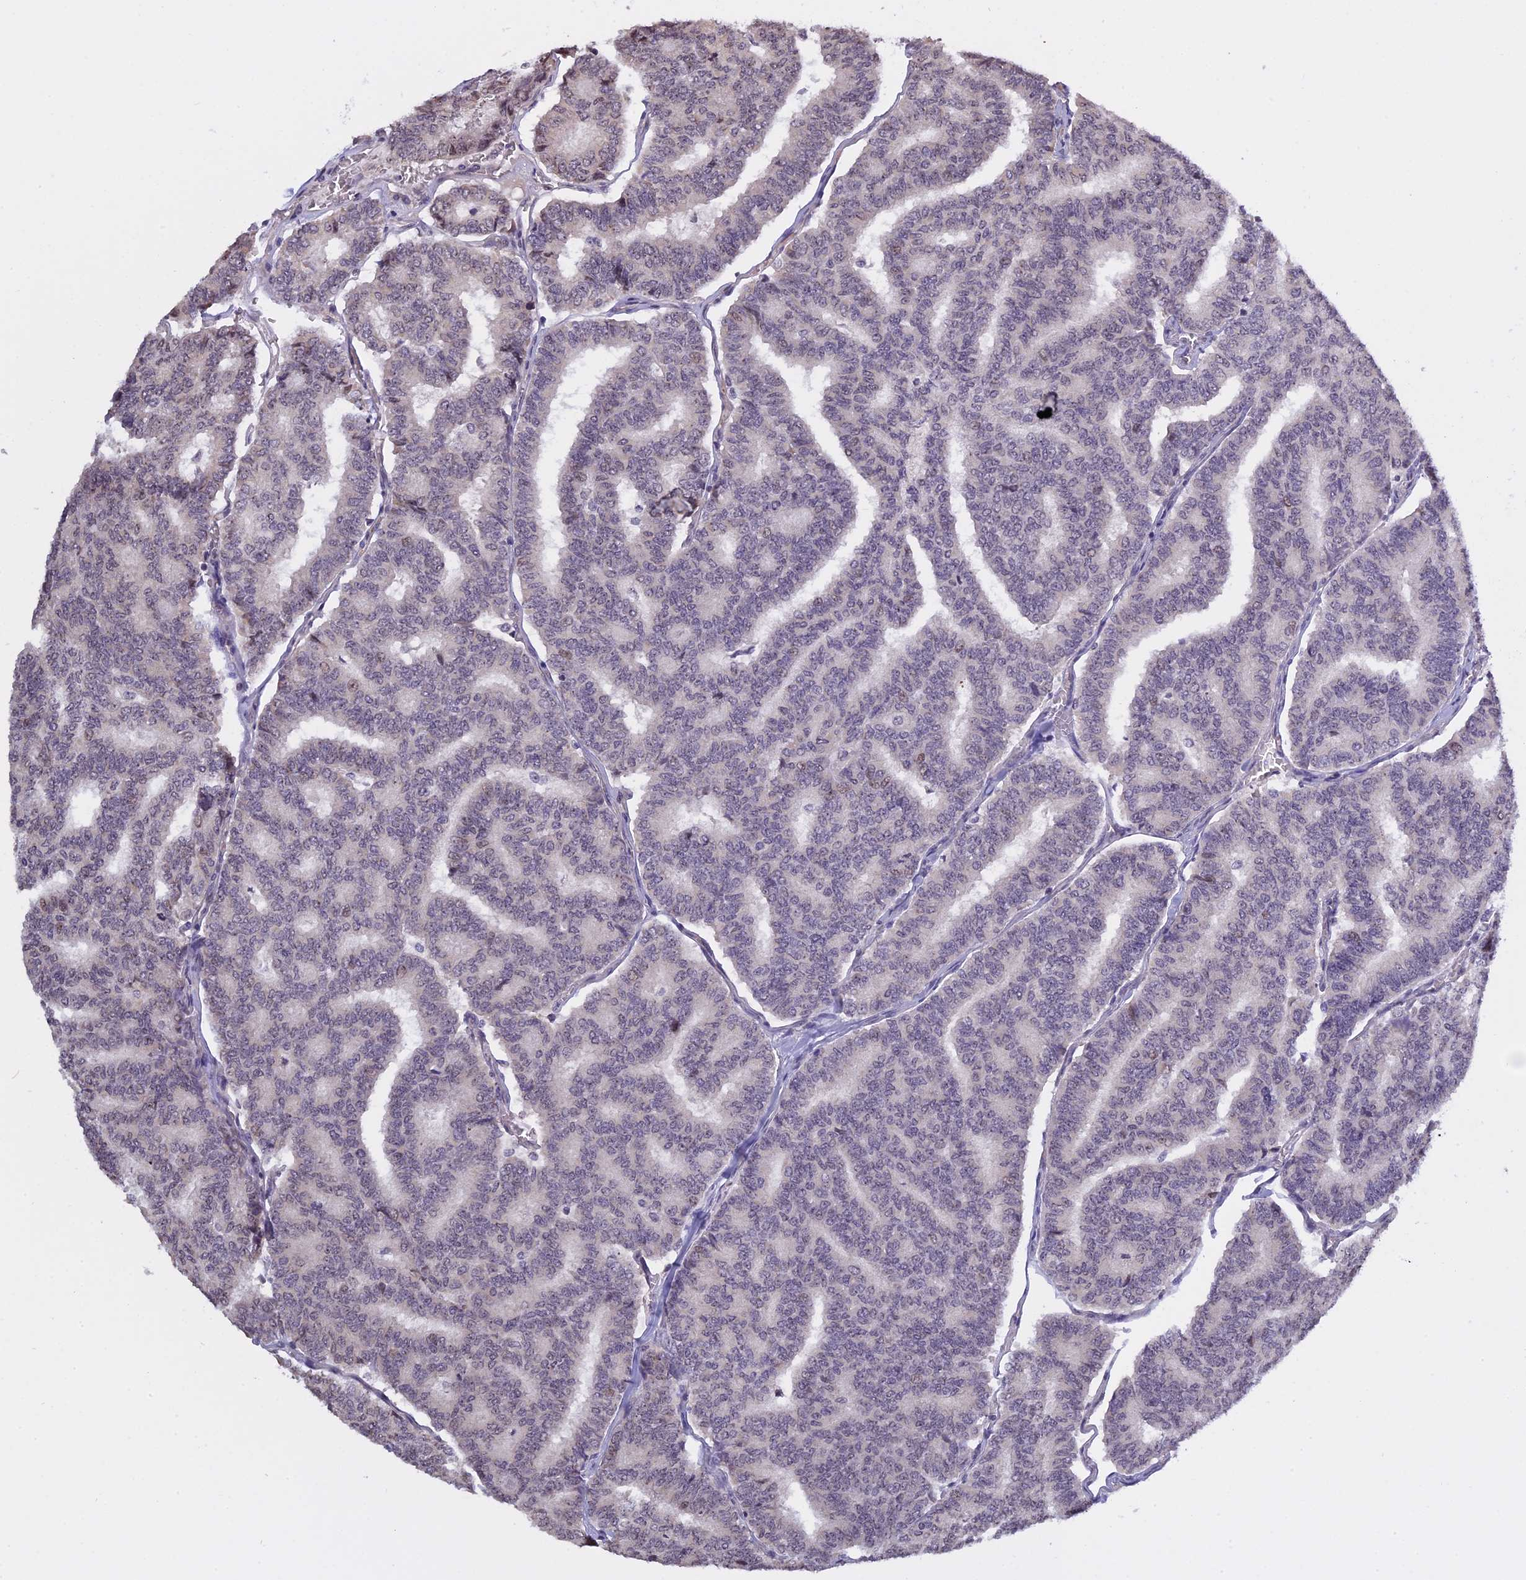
{"staining": {"intensity": "weak", "quantity": "<25%", "location": "nuclear"}, "tissue": "thyroid cancer", "cell_type": "Tumor cells", "image_type": "cancer", "snomed": [{"axis": "morphology", "description": "Papillary adenocarcinoma, NOS"}, {"axis": "topography", "description": "Thyroid gland"}], "caption": "Protein analysis of thyroid cancer (papillary adenocarcinoma) shows no significant staining in tumor cells. (Brightfield microscopy of DAB (3,3'-diaminobenzidine) IHC at high magnification).", "gene": "MGA", "patient": {"sex": "female", "age": 35}}